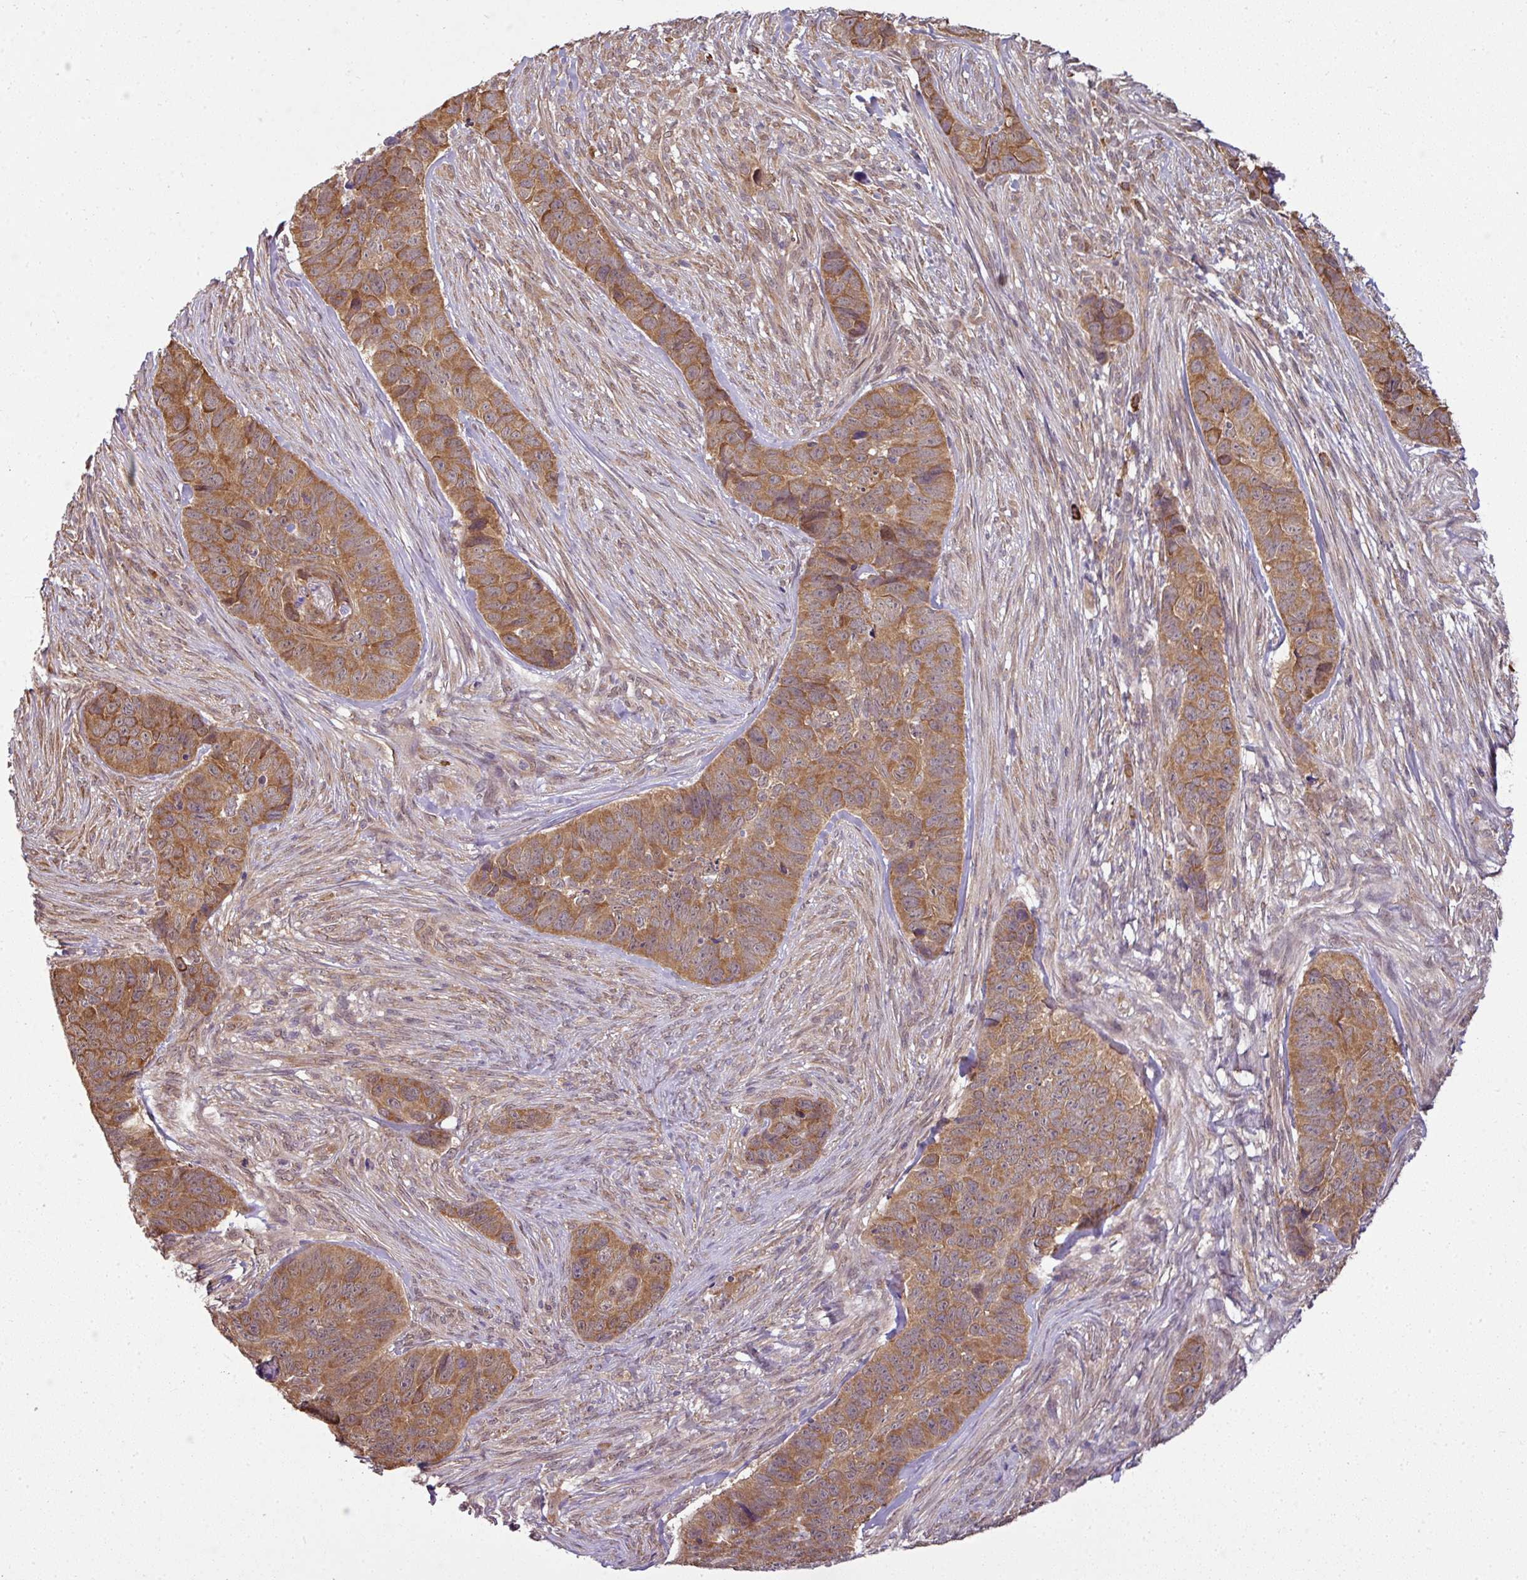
{"staining": {"intensity": "moderate", "quantity": ">75%", "location": "cytoplasmic/membranous"}, "tissue": "skin cancer", "cell_type": "Tumor cells", "image_type": "cancer", "snomed": [{"axis": "morphology", "description": "Basal cell carcinoma"}, {"axis": "topography", "description": "Skin"}], "caption": "Tumor cells exhibit medium levels of moderate cytoplasmic/membranous staining in approximately >75% of cells in human basal cell carcinoma (skin). Immunohistochemistry (ihc) stains the protein of interest in brown and the nuclei are stained blue.", "gene": "RBM4B", "patient": {"sex": "female", "age": 82}}